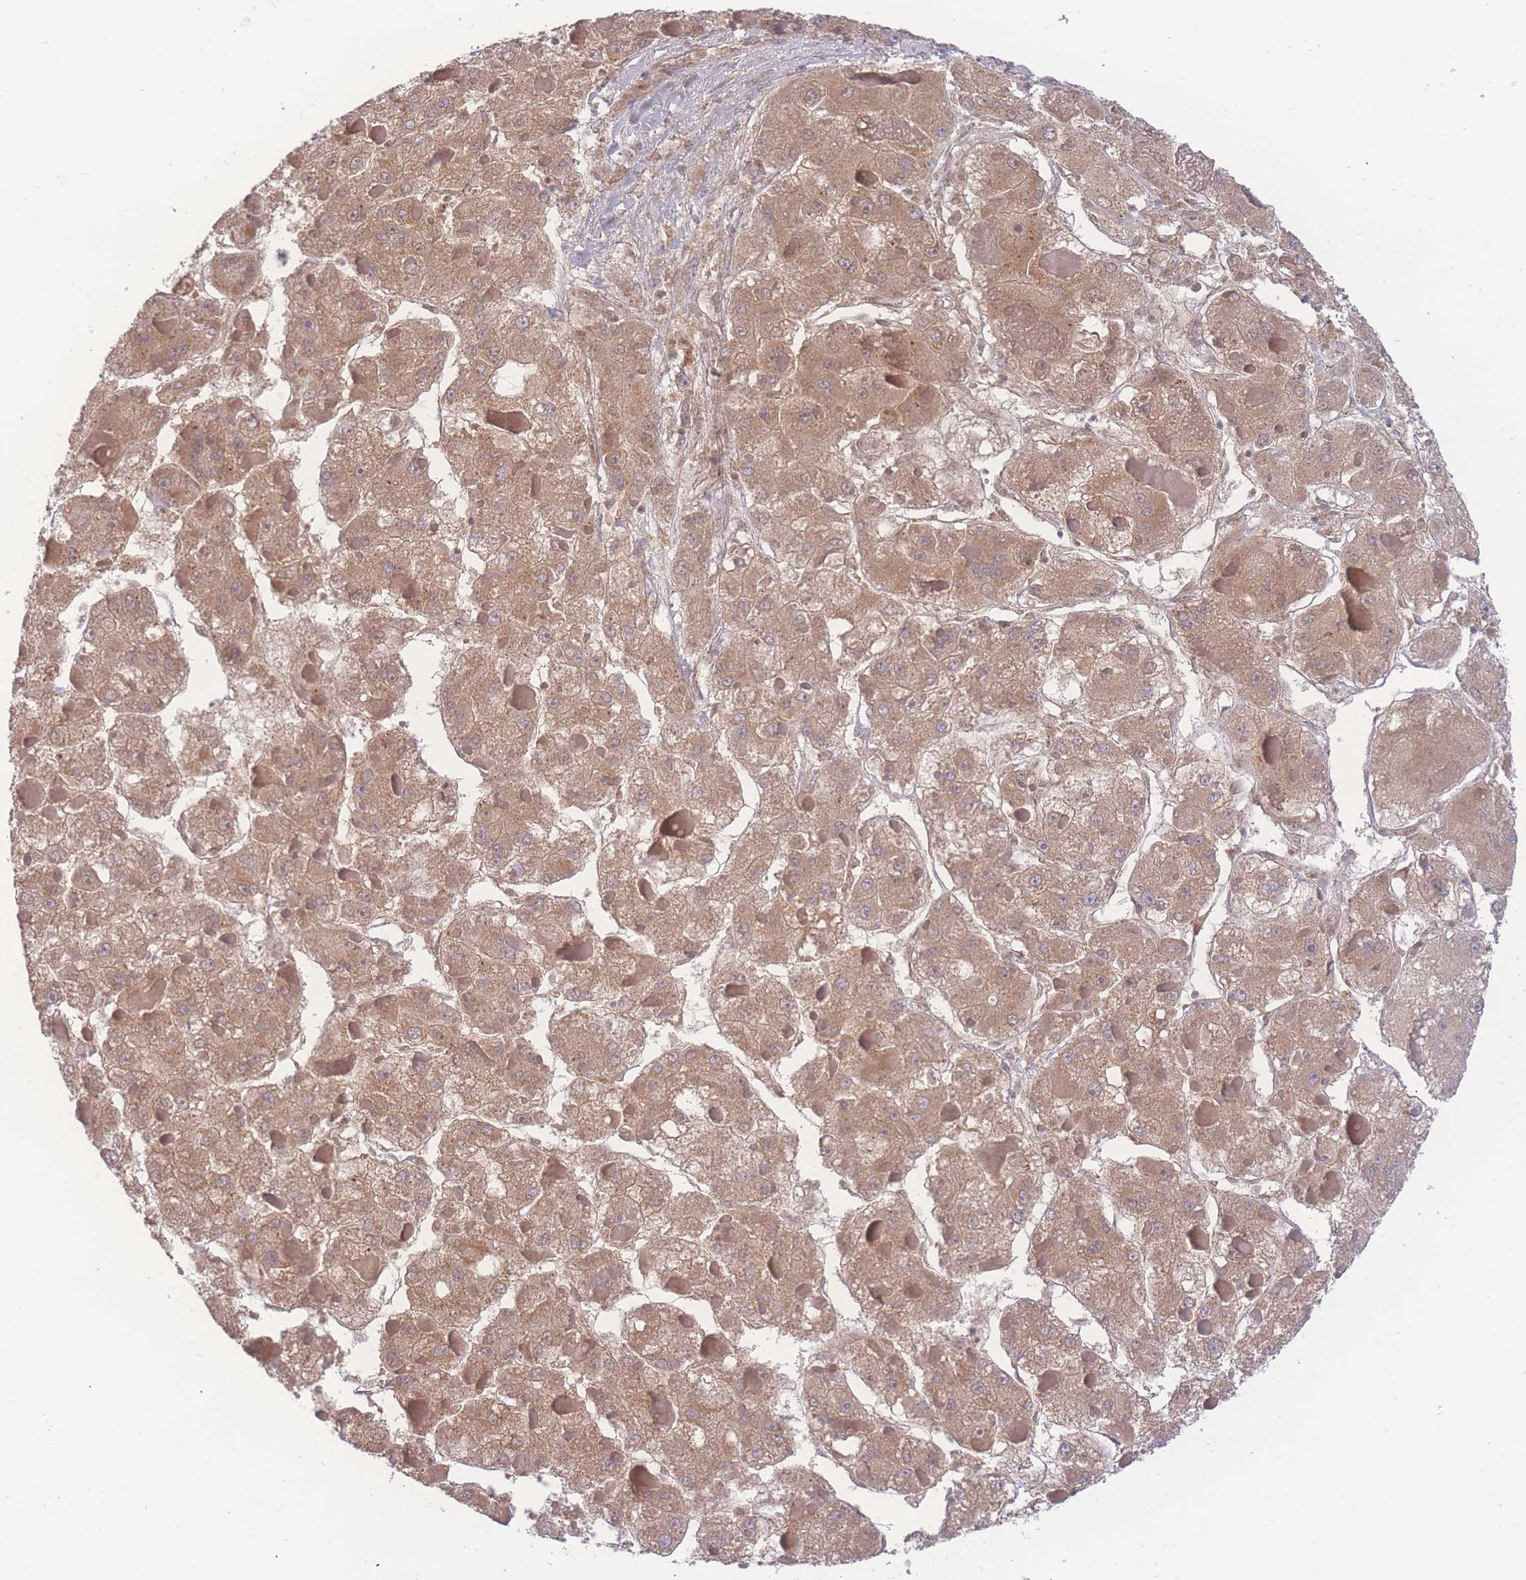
{"staining": {"intensity": "moderate", "quantity": ">75%", "location": "cytoplasmic/membranous"}, "tissue": "liver cancer", "cell_type": "Tumor cells", "image_type": "cancer", "snomed": [{"axis": "morphology", "description": "Carcinoma, Hepatocellular, NOS"}, {"axis": "topography", "description": "Liver"}], "caption": "Tumor cells show medium levels of moderate cytoplasmic/membranous staining in approximately >75% of cells in liver hepatocellular carcinoma.", "gene": "RAVER1", "patient": {"sex": "female", "age": 73}}